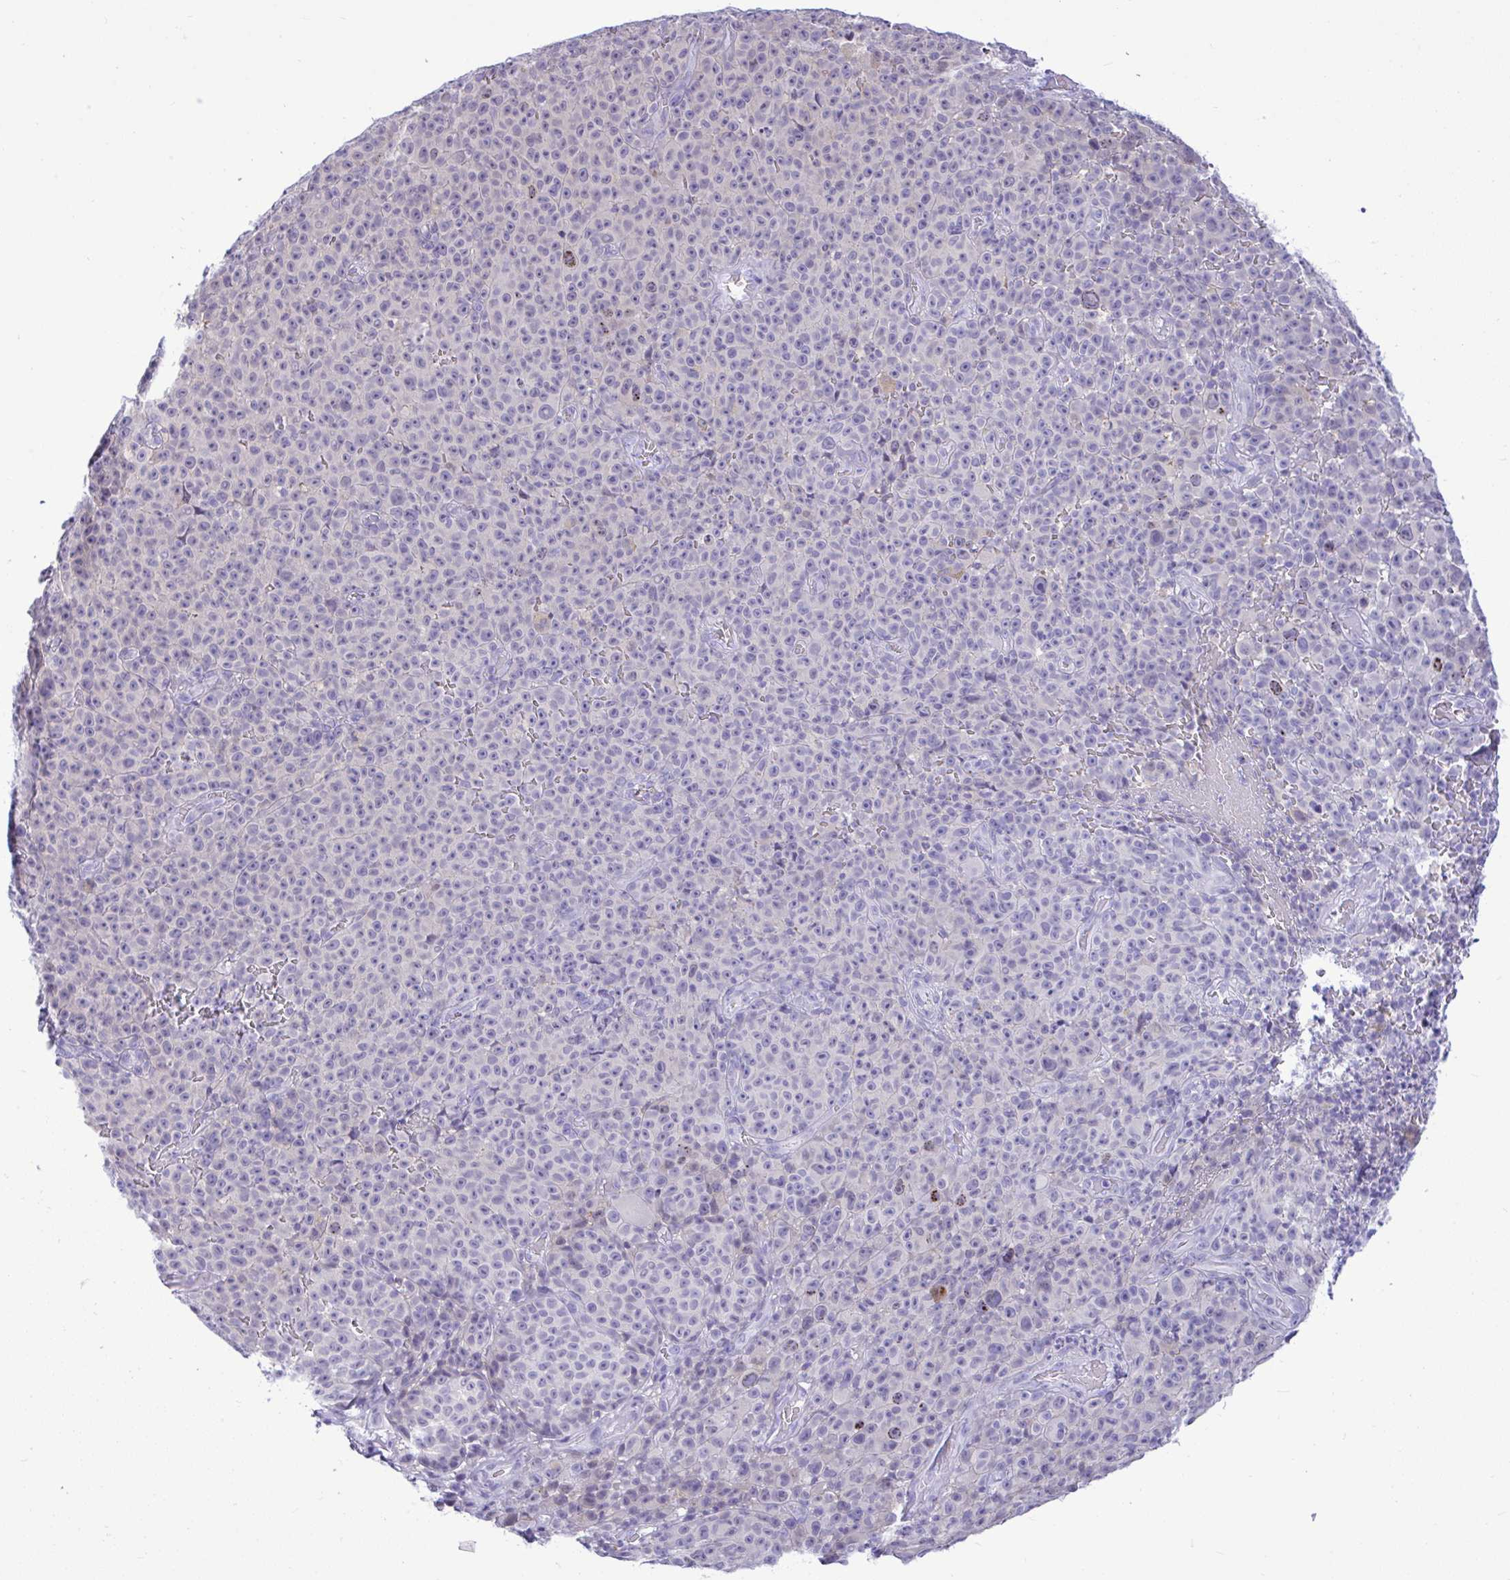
{"staining": {"intensity": "negative", "quantity": "none", "location": "none"}, "tissue": "melanoma", "cell_type": "Tumor cells", "image_type": "cancer", "snomed": [{"axis": "morphology", "description": "Malignant melanoma, NOS"}, {"axis": "topography", "description": "Skin"}], "caption": "Human melanoma stained for a protein using immunohistochemistry (IHC) reveals no staining in tumor cells.", "gene": "ZNF485", "patient": {"sex": "female", "age": 82}}